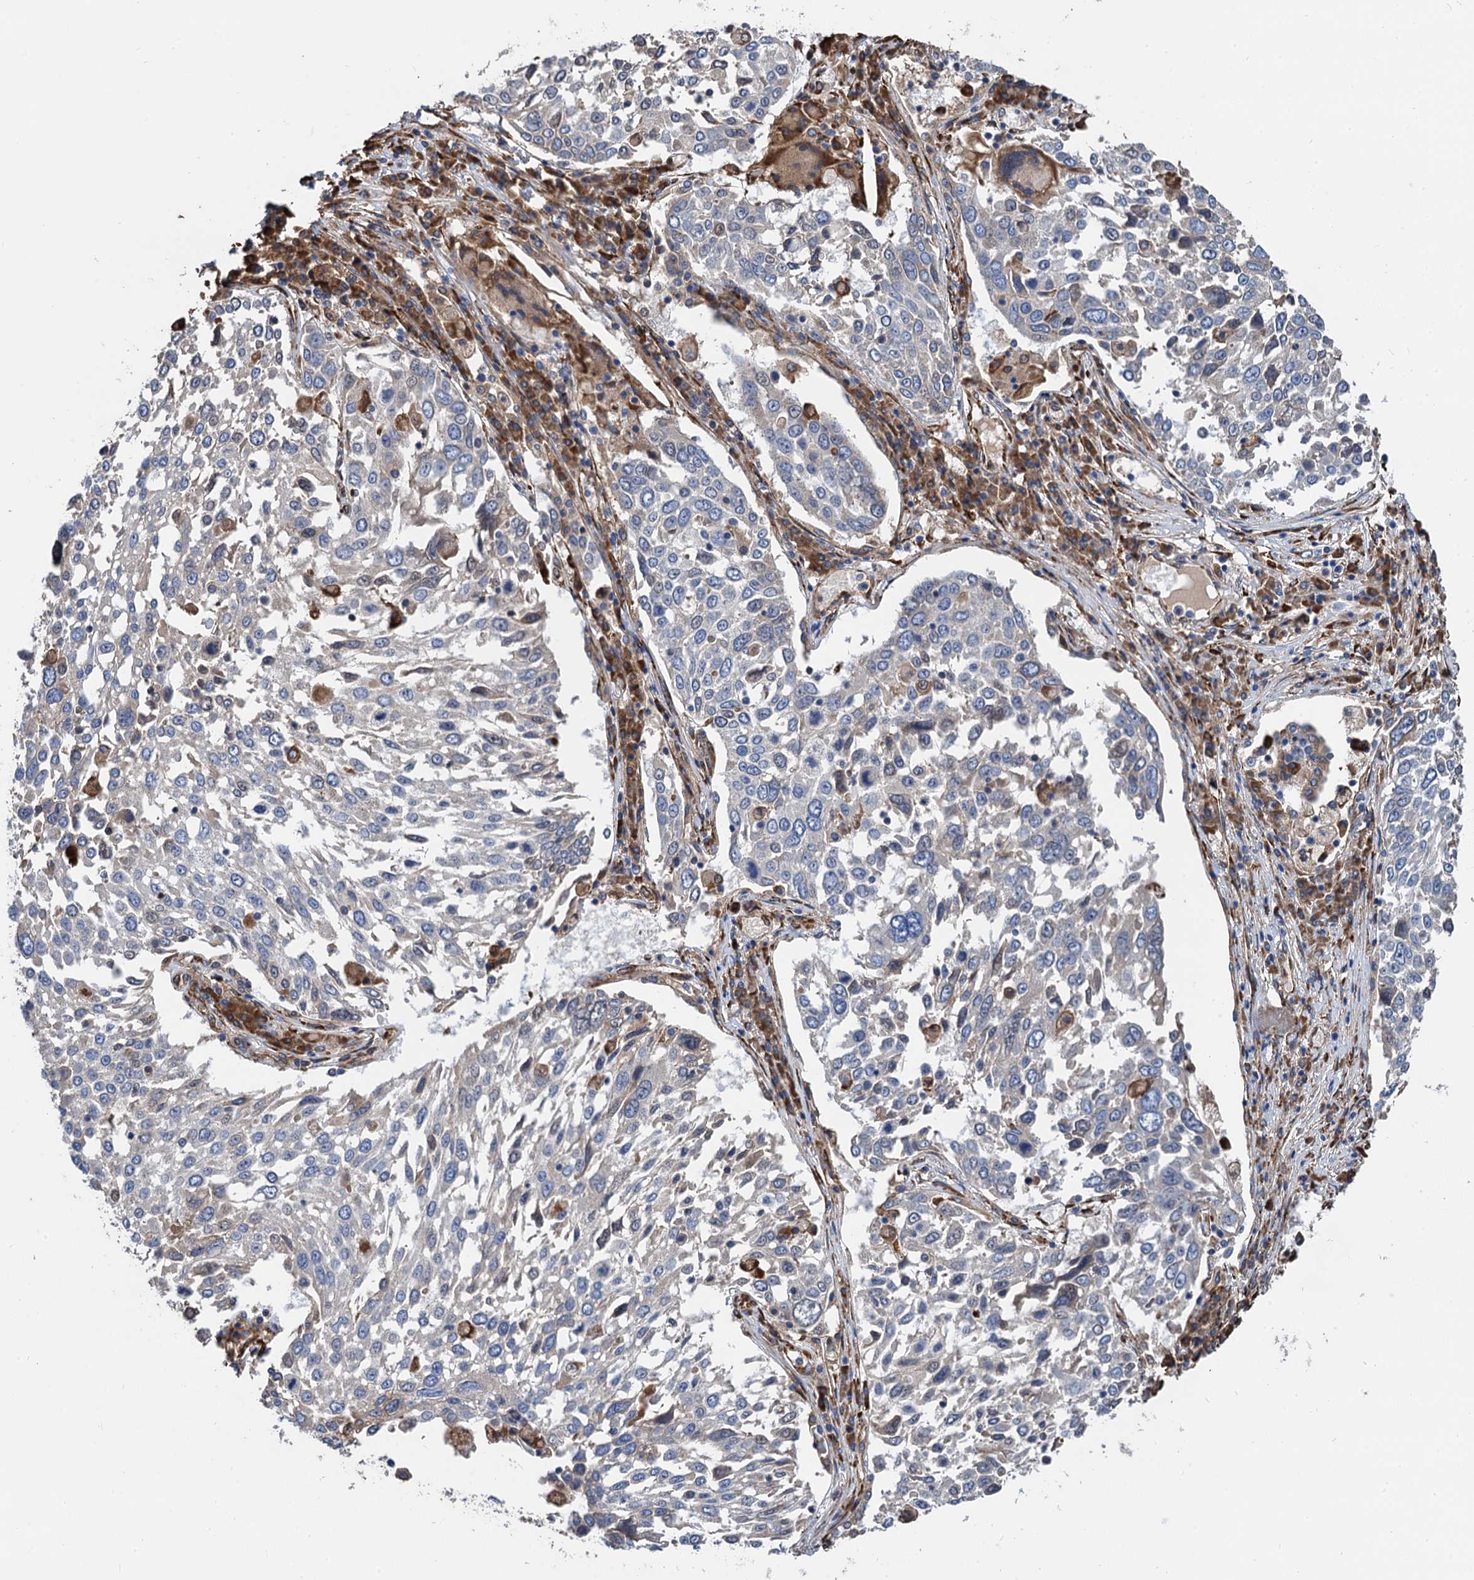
{"staining": {"intensity": "negative", "quantity": "none", "location": "none"}, "tissue": "lung cancer", "cell_type": "Tumor cells", "image_type": "cancer", "snomed": [{"axis": "morphology", "description": "Squamous cell carcinoma, NOS"}, {"axis": "topography", "description": "Lung"}], "caption": "A high-resolution photomicrograph shows immunohistochemistry (IHC) staining of lung cancer, which shows no significant expression in tumor cells. (Brightfield microscopy of DAB (3,3'-diaminobenzidine) immunohistochemistry (IHC) at high magnification).", "gene": "CNNM1", "patient": {"sex": "male", "age": 65}}